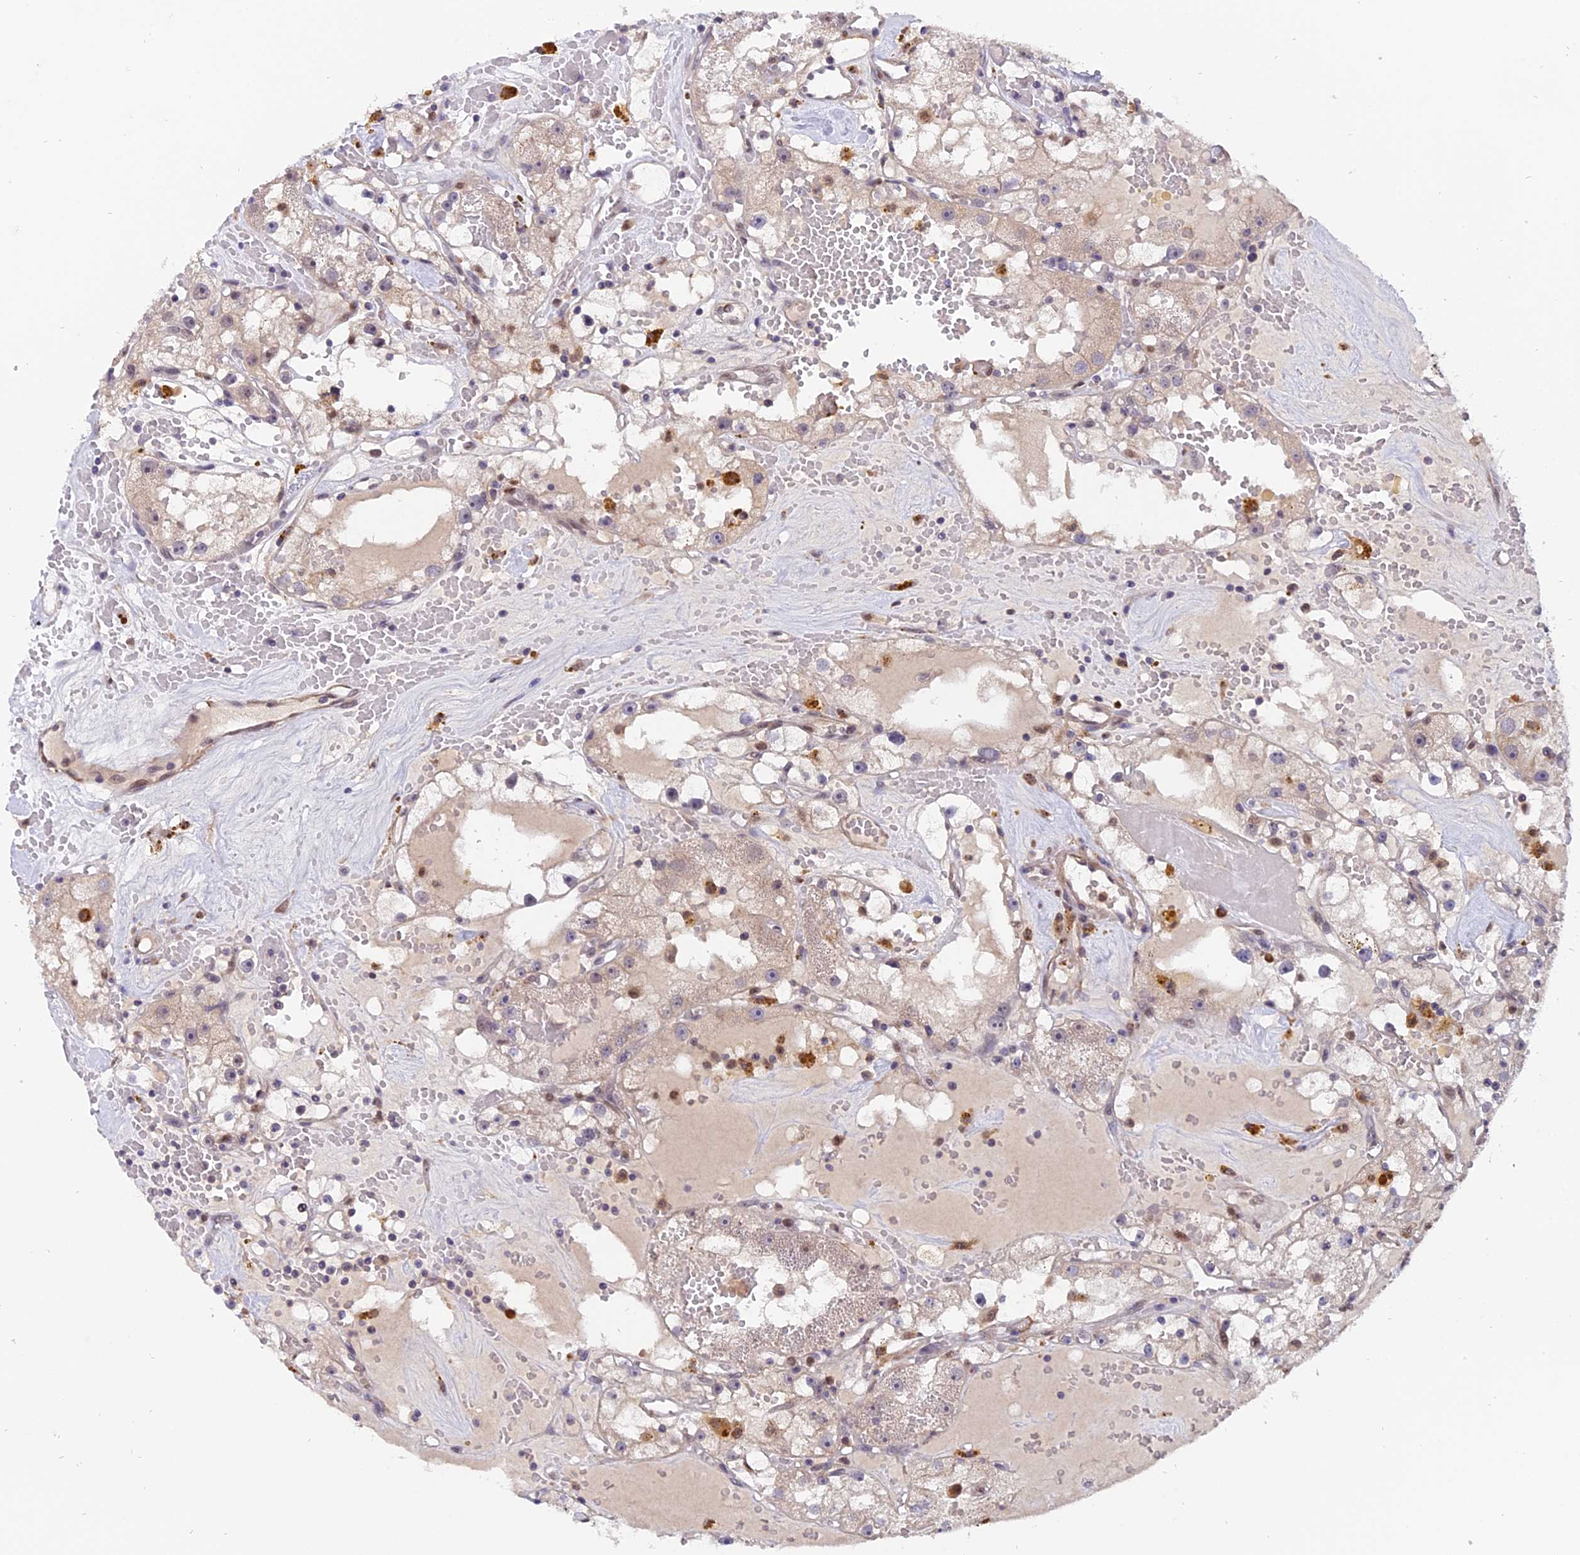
{"staining": {"intensity": "negative", "quantity": "none", "location": "none"}, "tissue": "renal cancer", "cell_type": "Tumor cells", "image_type": "cancer", "snomed": [{"axis": "morphology", "description": "Adenocarcinoma, NOS"}, {"axis": "topography", "description": "Kidney"}], "caption": "Human renal cancer (adenocarcinoma) stained for a protein using immunohistochemistry (IHC) reveals no expression in tumor cells.", "gene": "FAM118B", "patient": {"sex": "male", "age": 56}}